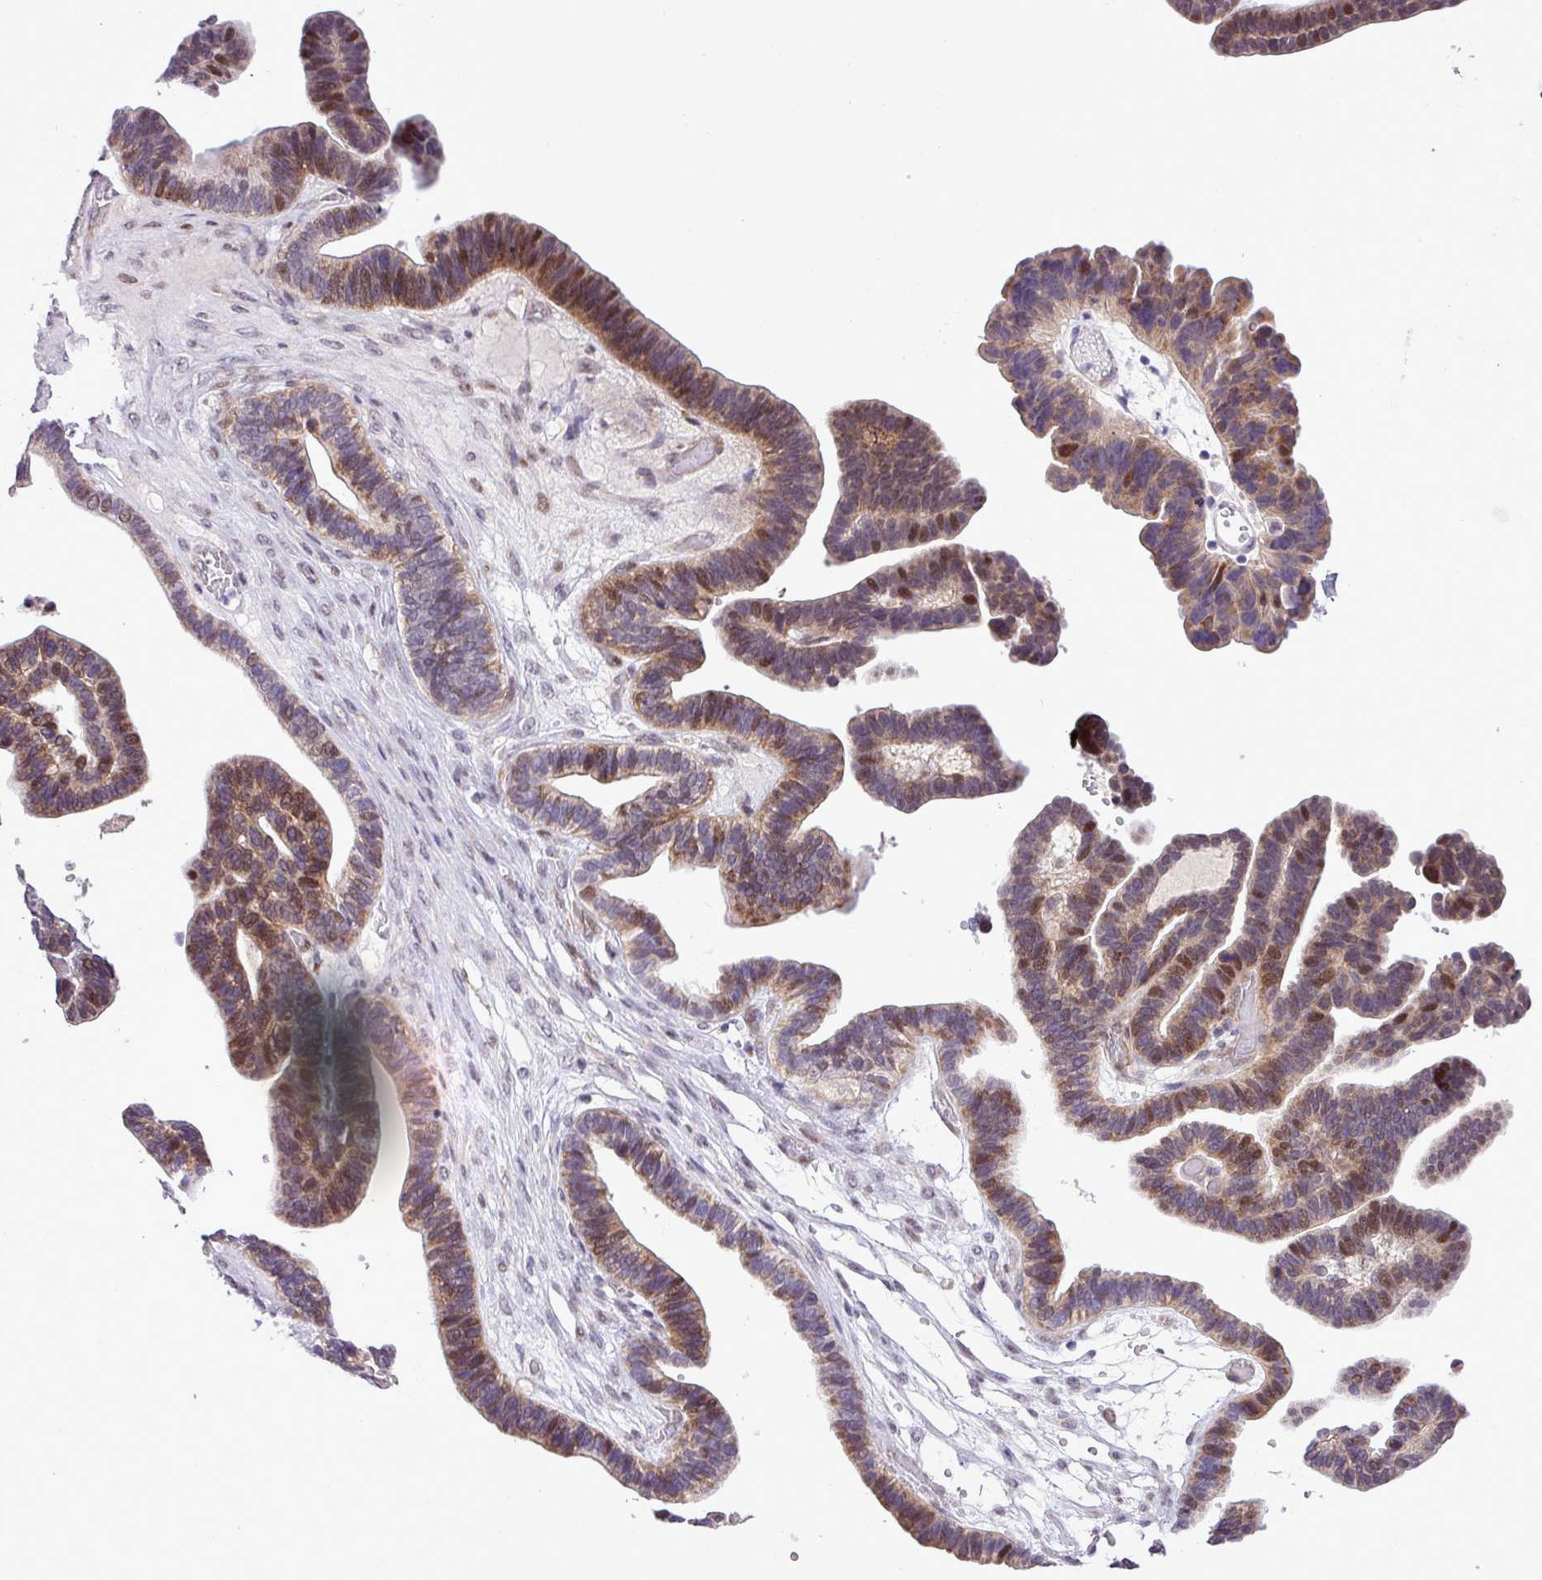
{"staining": {"intensity": "moderate", "quantity": ">75%", "location": "cytoplasmic/membranous,nuclear"}, "tissue": "ovarian cancer", "cell_type": "Tumor cells", "image_type": "cancer", "snomed": [{"axis": "morphology", "description": "Cystadenocarcinoma, serous, NOS"}, {"axis": "topography", "description": "Ovary"}], "caption": "Tumor cells exhibit medium levels of moderate cytoplasmic/membranous and nuclear staining in approximately >75% of cells in ovarian cancer (serous cystadenocarcinoma).", "gene": "ZNF354A", "patient": {"sex": "female", "age": 56}}